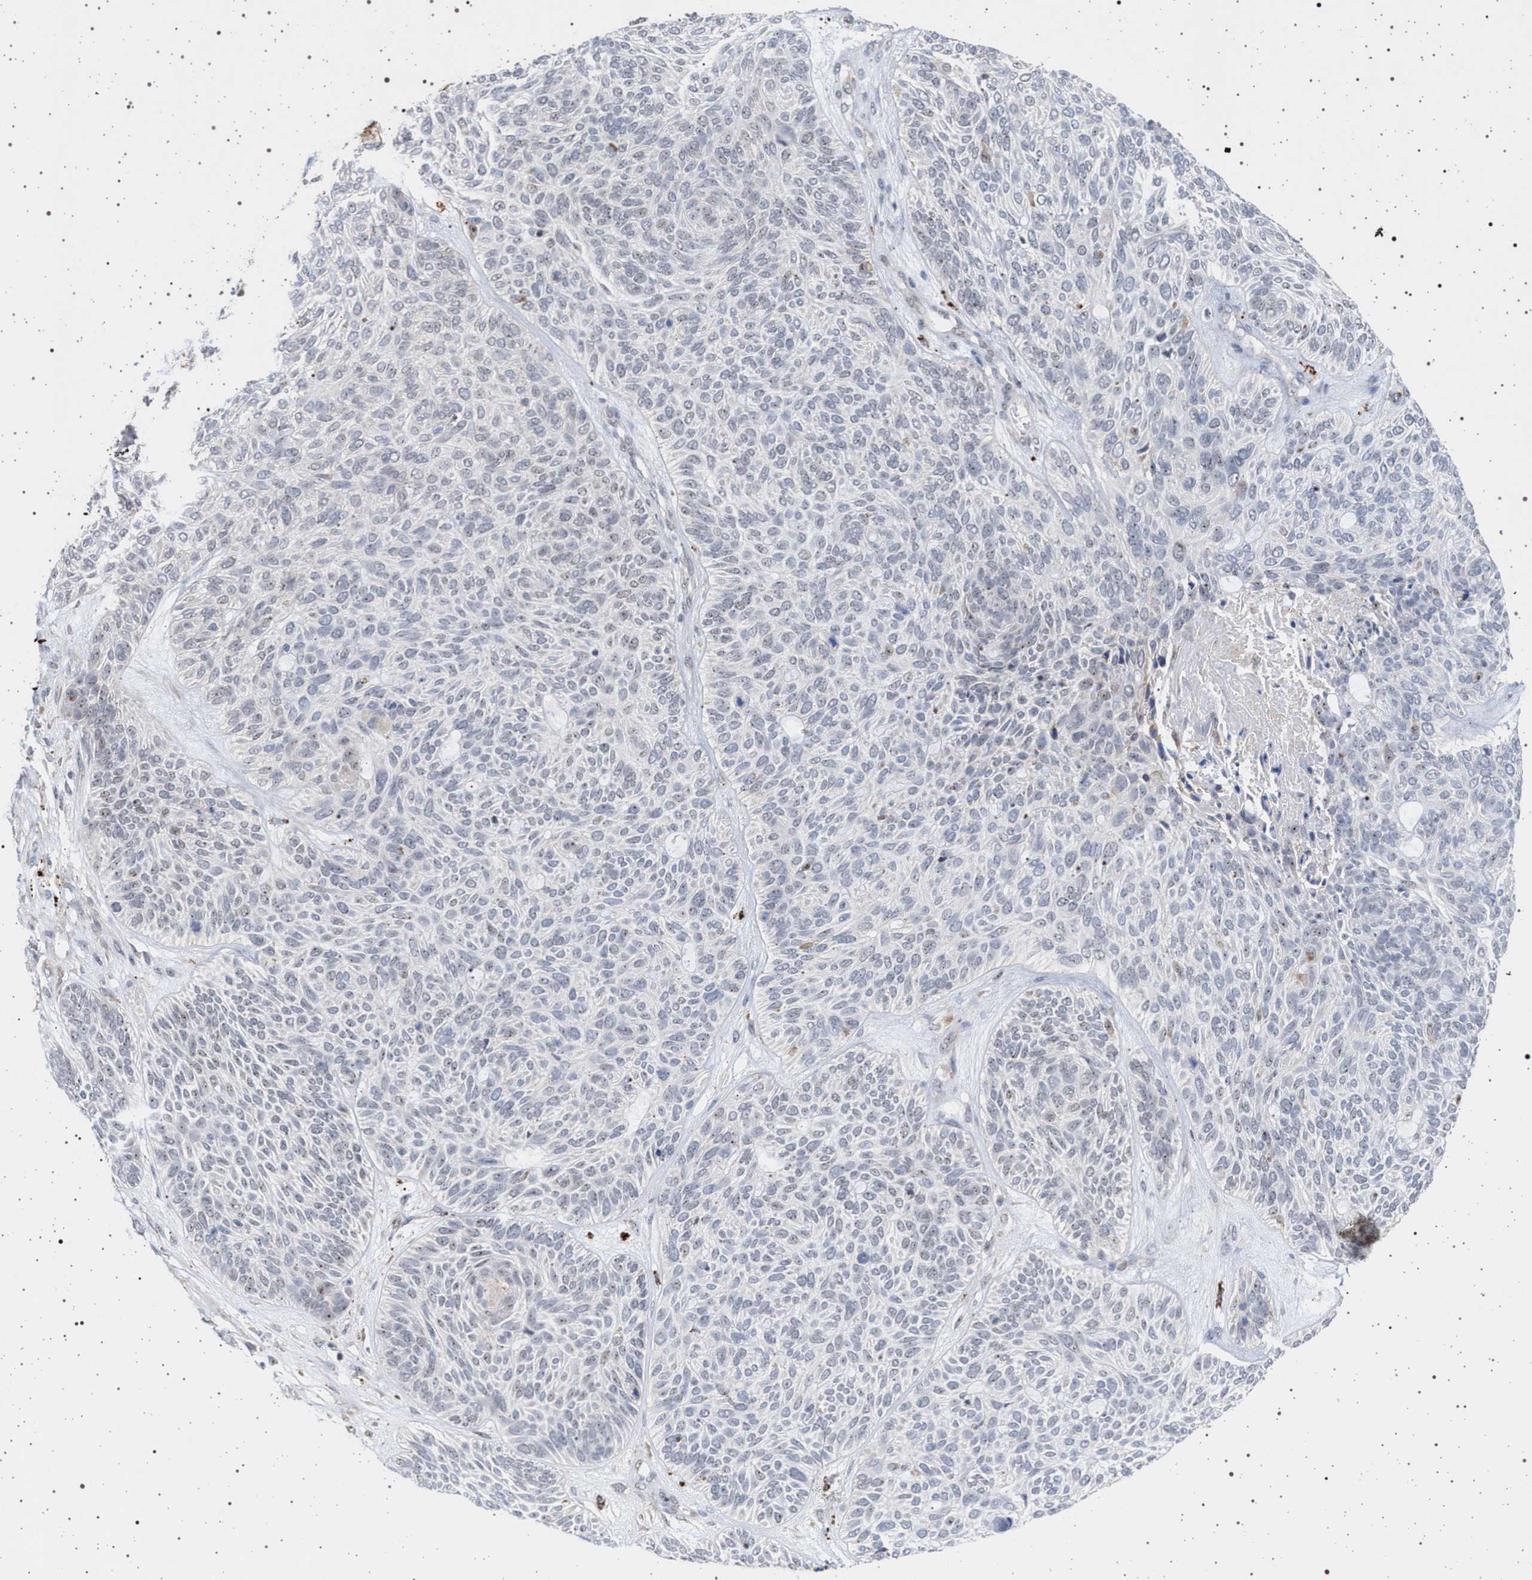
{"staining": {"intensity": "weak", "quantity": "<25%", "location": "nuclear"}, "tissue": "skin cancer", "cell_type": "Tumor cells", "image_type": "cancer", "snomed": [{"axis": "morphology", "description": "Basal cell carcinoma"}, {"axis": "topography", "description": "Skin"}], "caption": "Micrograph shows no significant protein staining in tumor cells of skin cancer (basal cell carcinoma).", "gene": "ELAC2", "patient": {"sex": "male", "age": 55}}